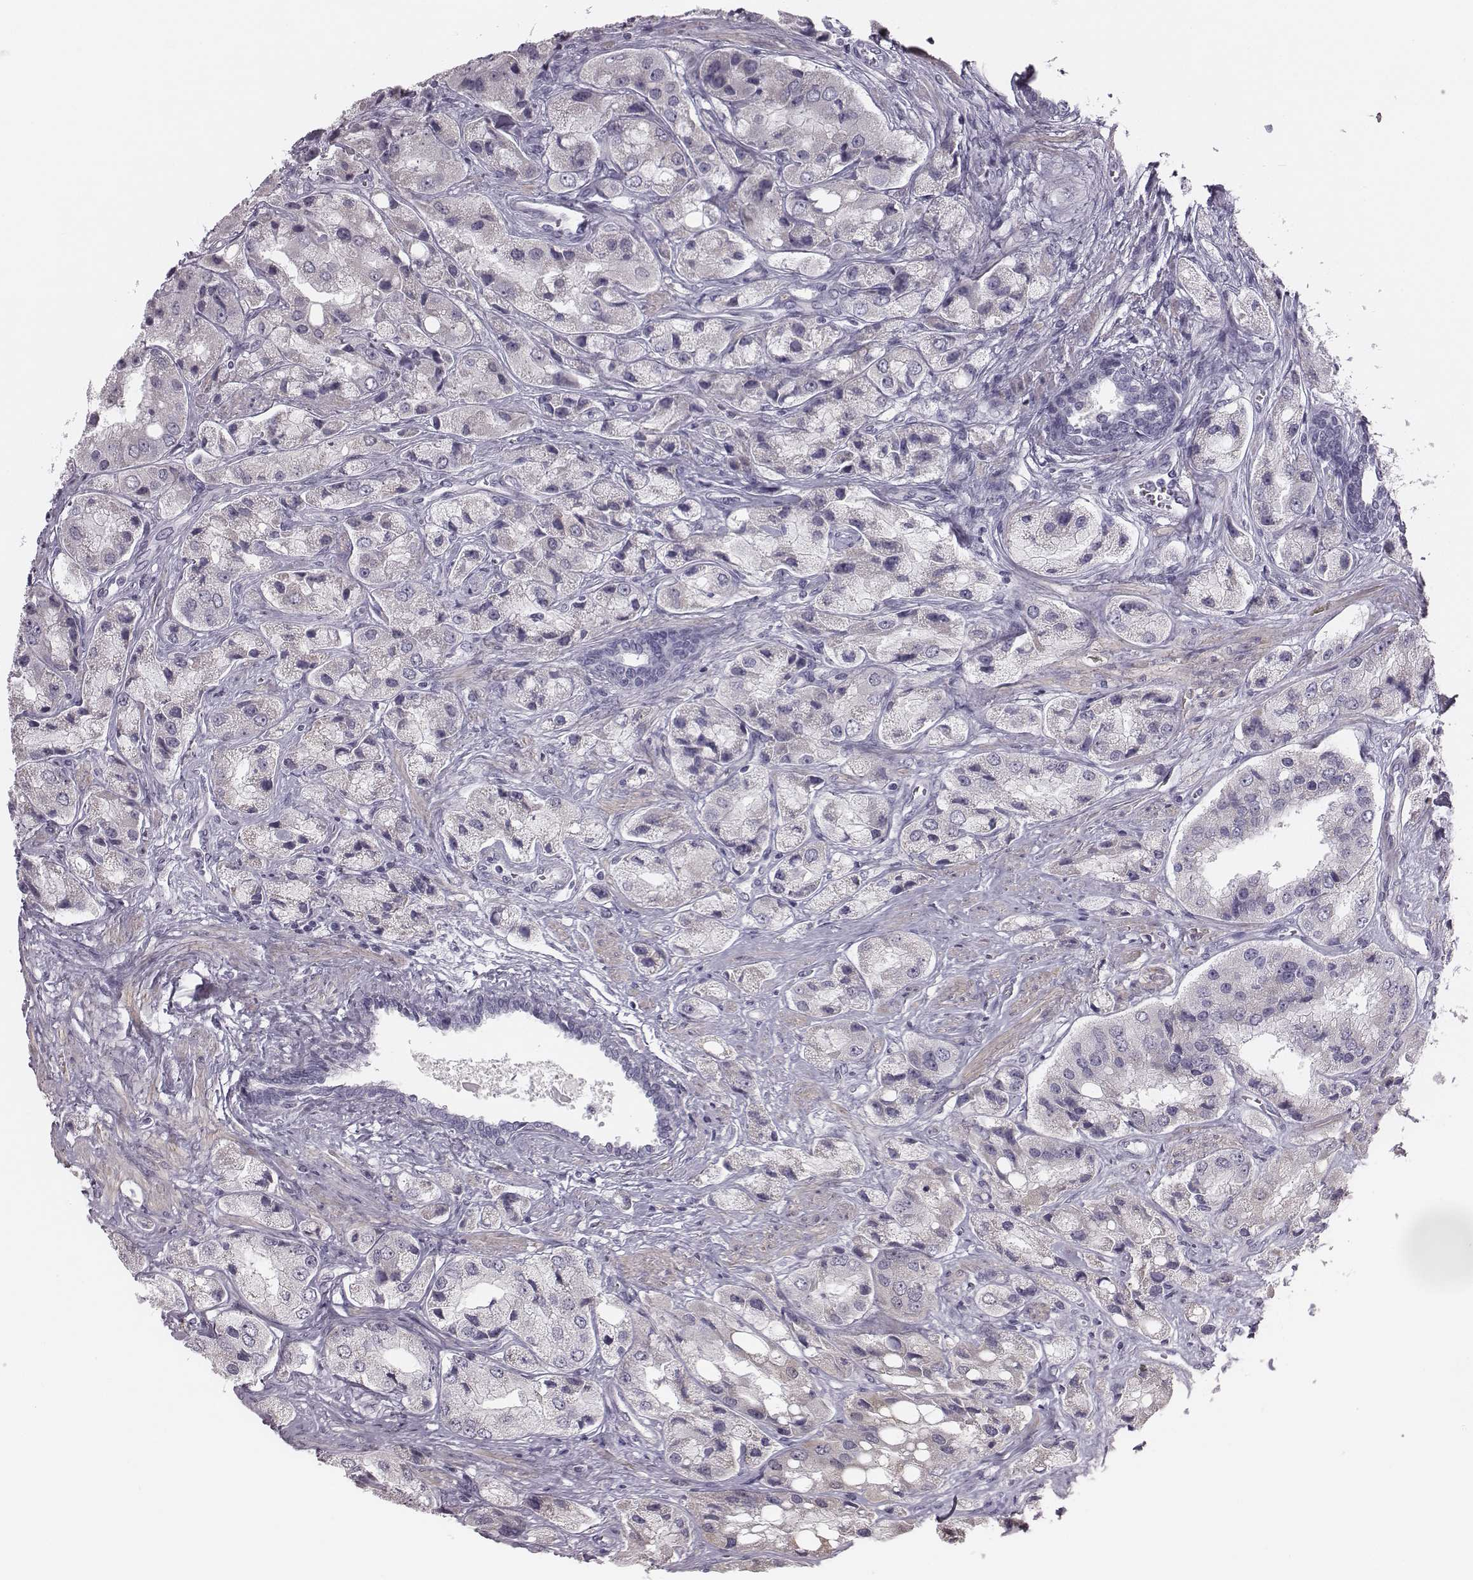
{"staining": {"intensity": "negative", "quantity": "none", "location": "none"}, "tissue": "prostate cancer", "cell_type": "Tumor cells", "image_type": "cancer", "snomed": [{"axis": "morphology", "description": "Adenocarcinoma, Low grade"}, {"axis": "topography", "description": "Prostate"}], "caption": "This is an IHC histopathology image of prostate low-grade adenocarcinoma. There is no staining in tumor cells.", "gene": "CRISP1", "patient": {"sex": "male", "age": 69}}